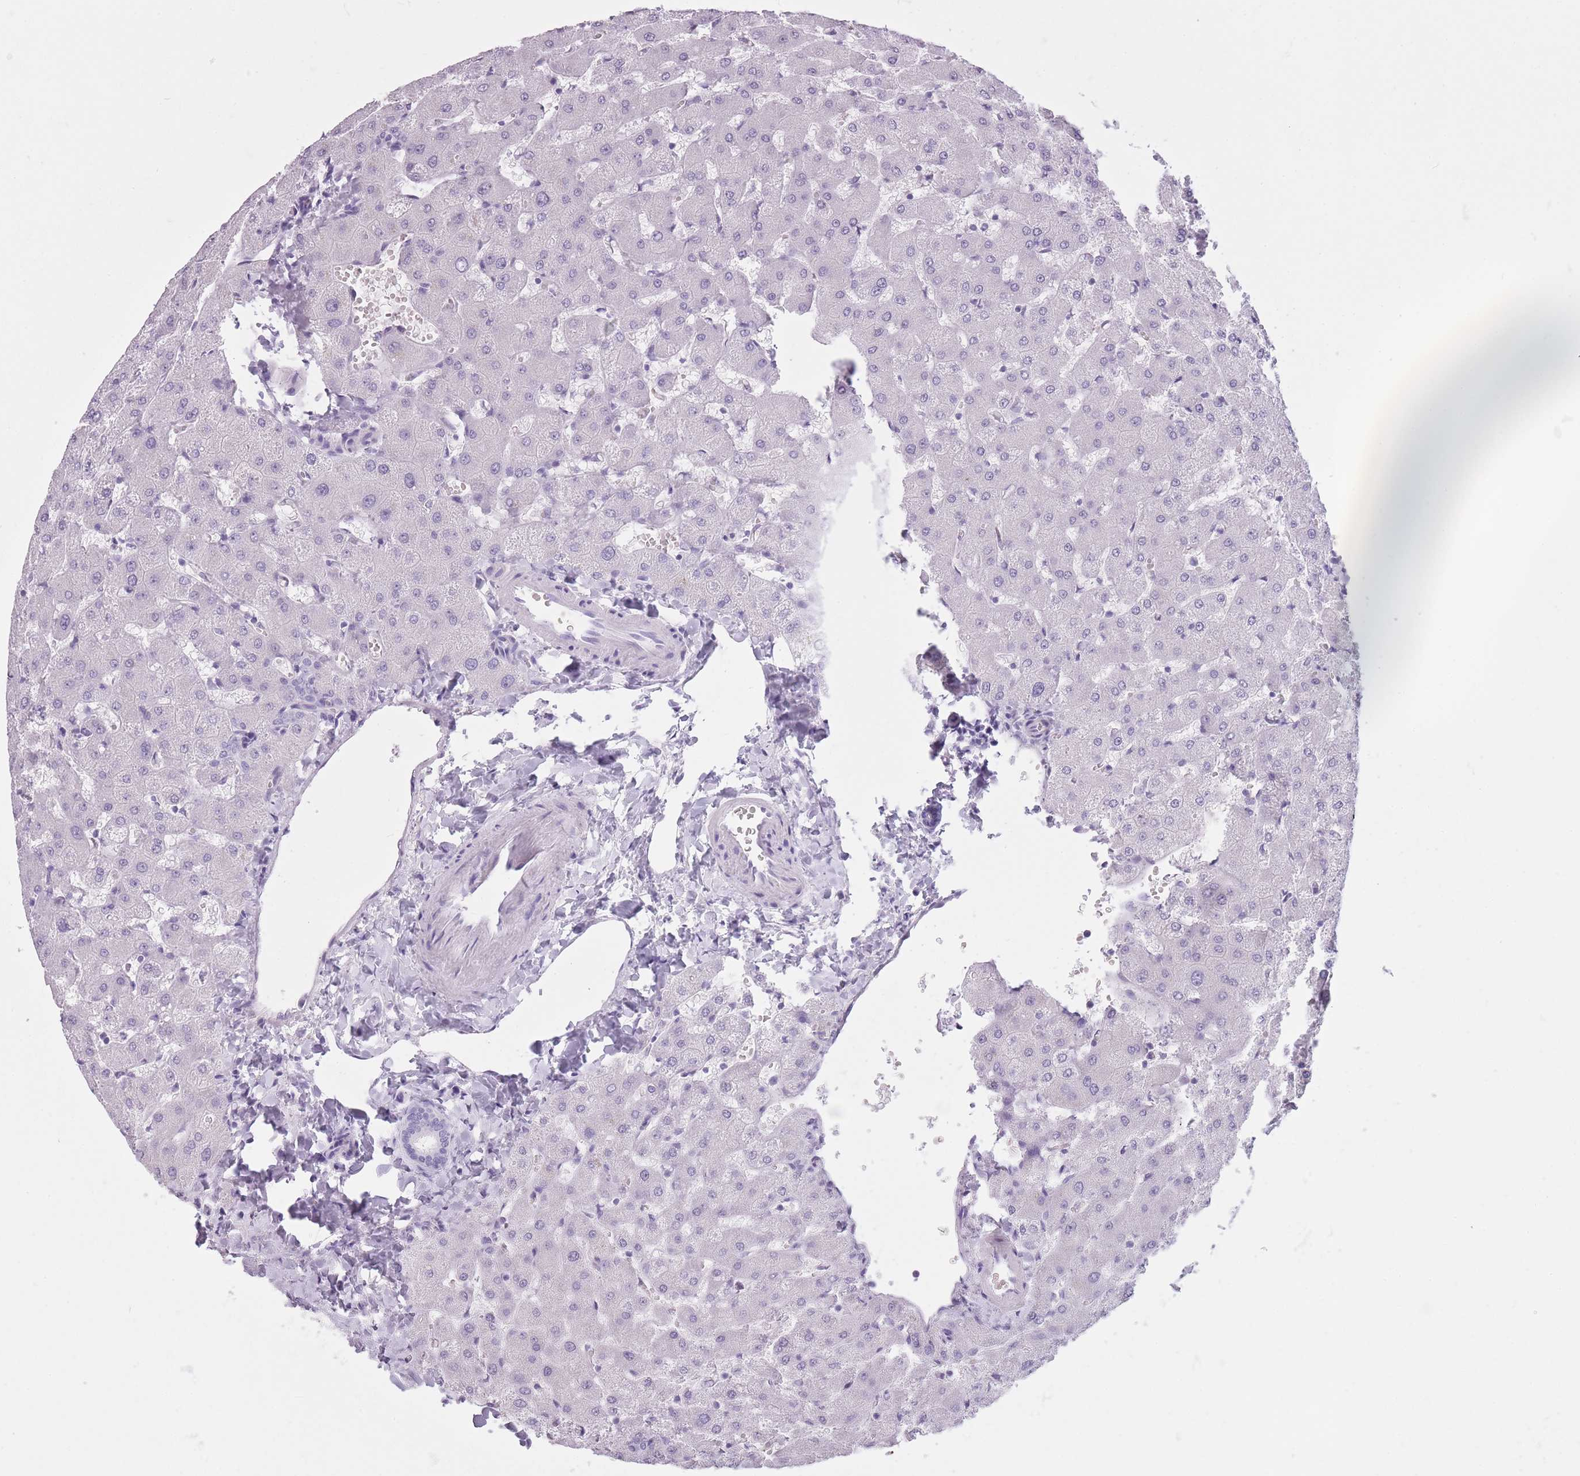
{"staining": {"intensity": "negative", "quantity": "none", "location": "none"}, "tissue": "liver", "cell_type": "Cholangiocytes", "image_type": "normal", "snomed": [{"axis": "morphology", "description": "Normal tissue, NOS"}, {"axis": "topography", "description": "Liver"}], "caption": "Immunohistochemistry histopathology image of normal liver: human liver stained with DAB (3,3'-diaminobenzidine) demonstrates no significant protein positivity in cholangiocytes. The staining is performed using DAB brown chromogen with nuclei counter-stained in using hematoxylin.", "gene": "GOLGA6A", "patient": {"sex": "female", "age": 63}}